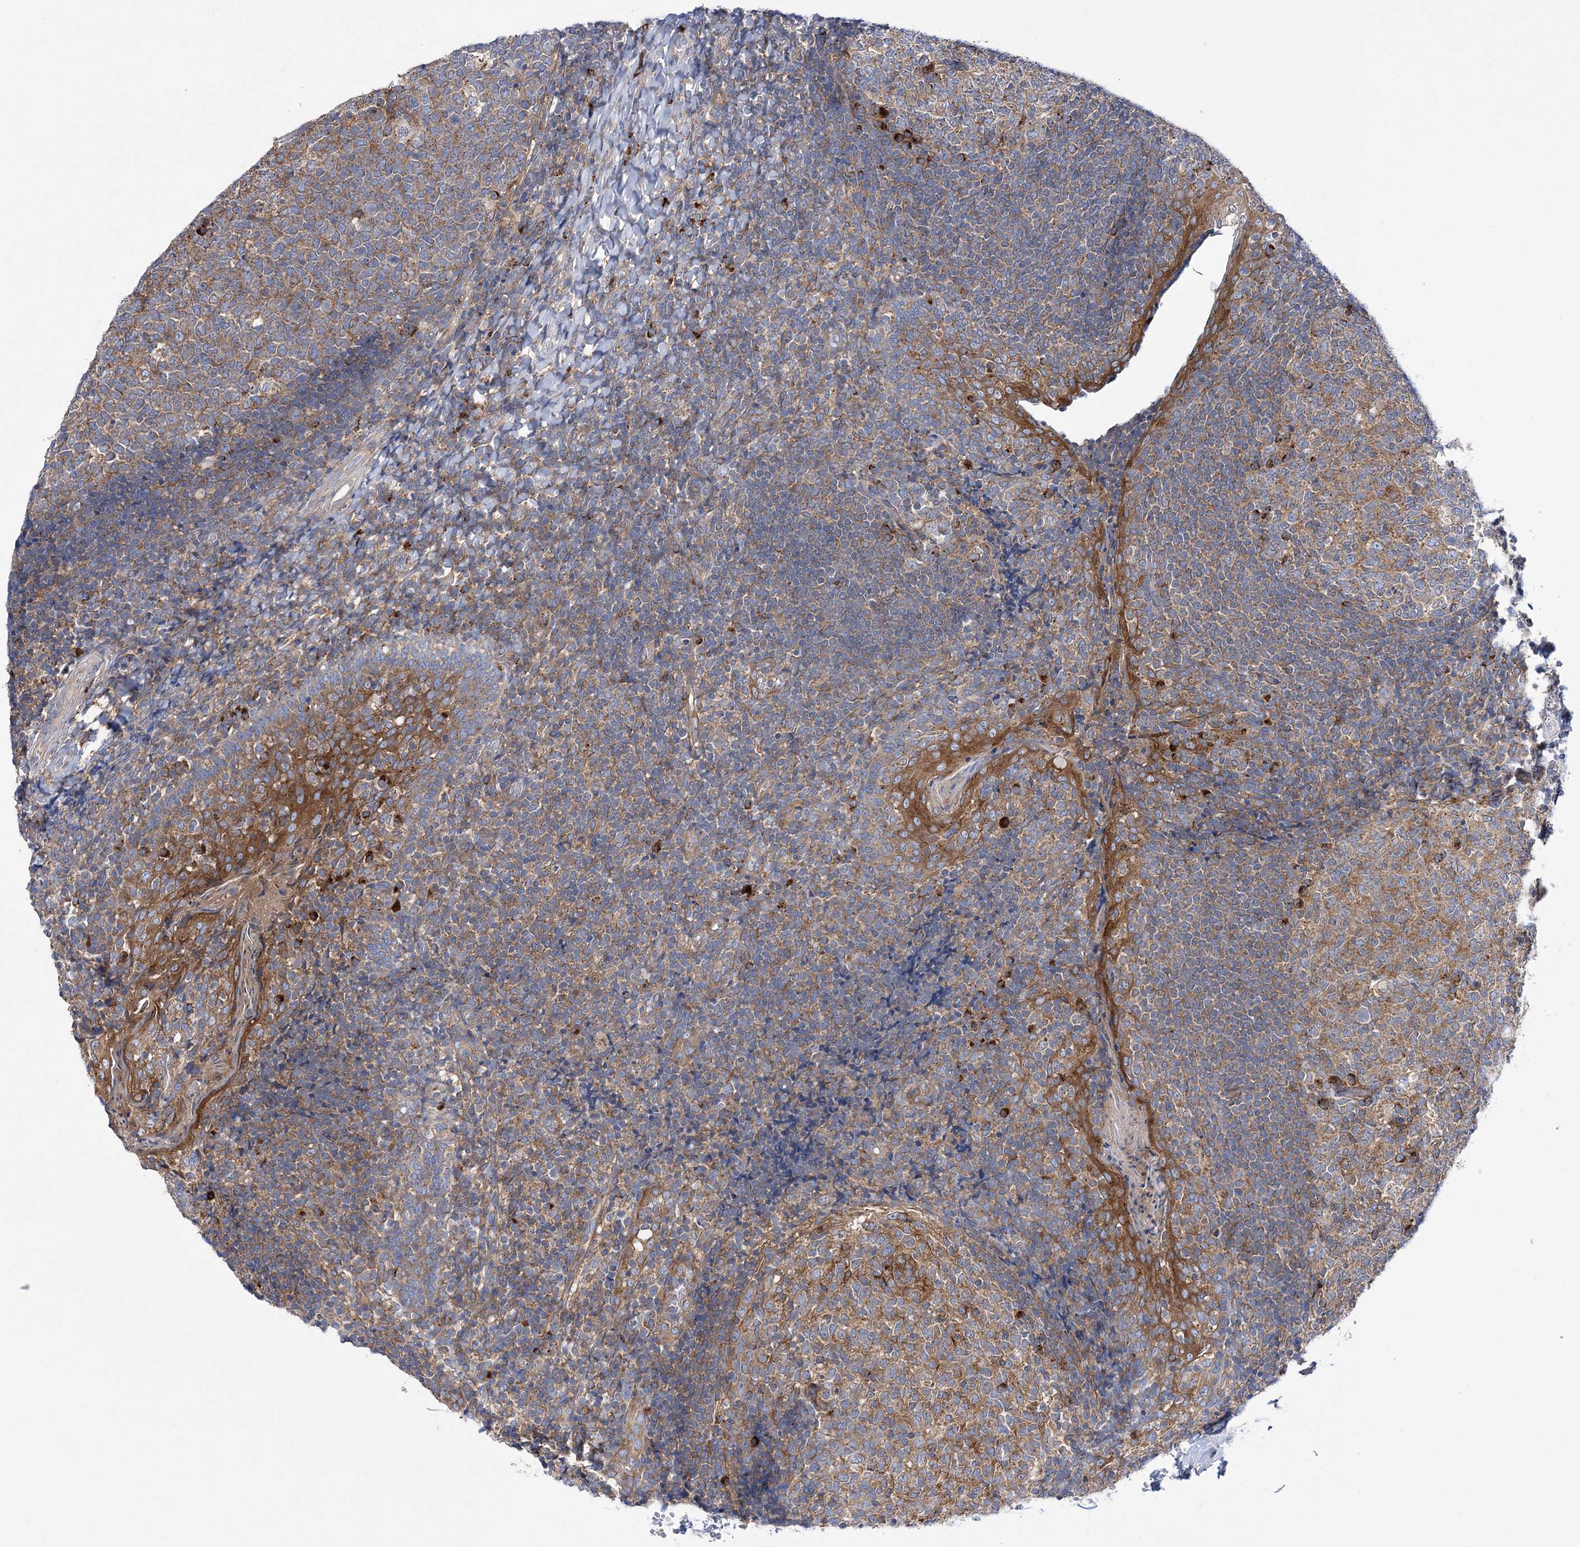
{"staining": {"intensity": "moderate", "quantity": "25%-75%", "location": "cytoplasmic/membranous"}, "tissue": "tonsil", "cell_type": "Germinal center cells", "image_type": "normal", "snomed": [{"axis": "morphology", "description": "Normal tissue, NOS"}, {"axis": "topography", "description": "Tonsil"}], "caption": "An immunohistochemistry image of unremarkable tissue is shown. Protein staining in brown shows moderate cytoplasmic/membranous positivity in tonsil within germinal center cells.", "gene": "COPB2", "patient": {"sex": "female", "age": 19}}